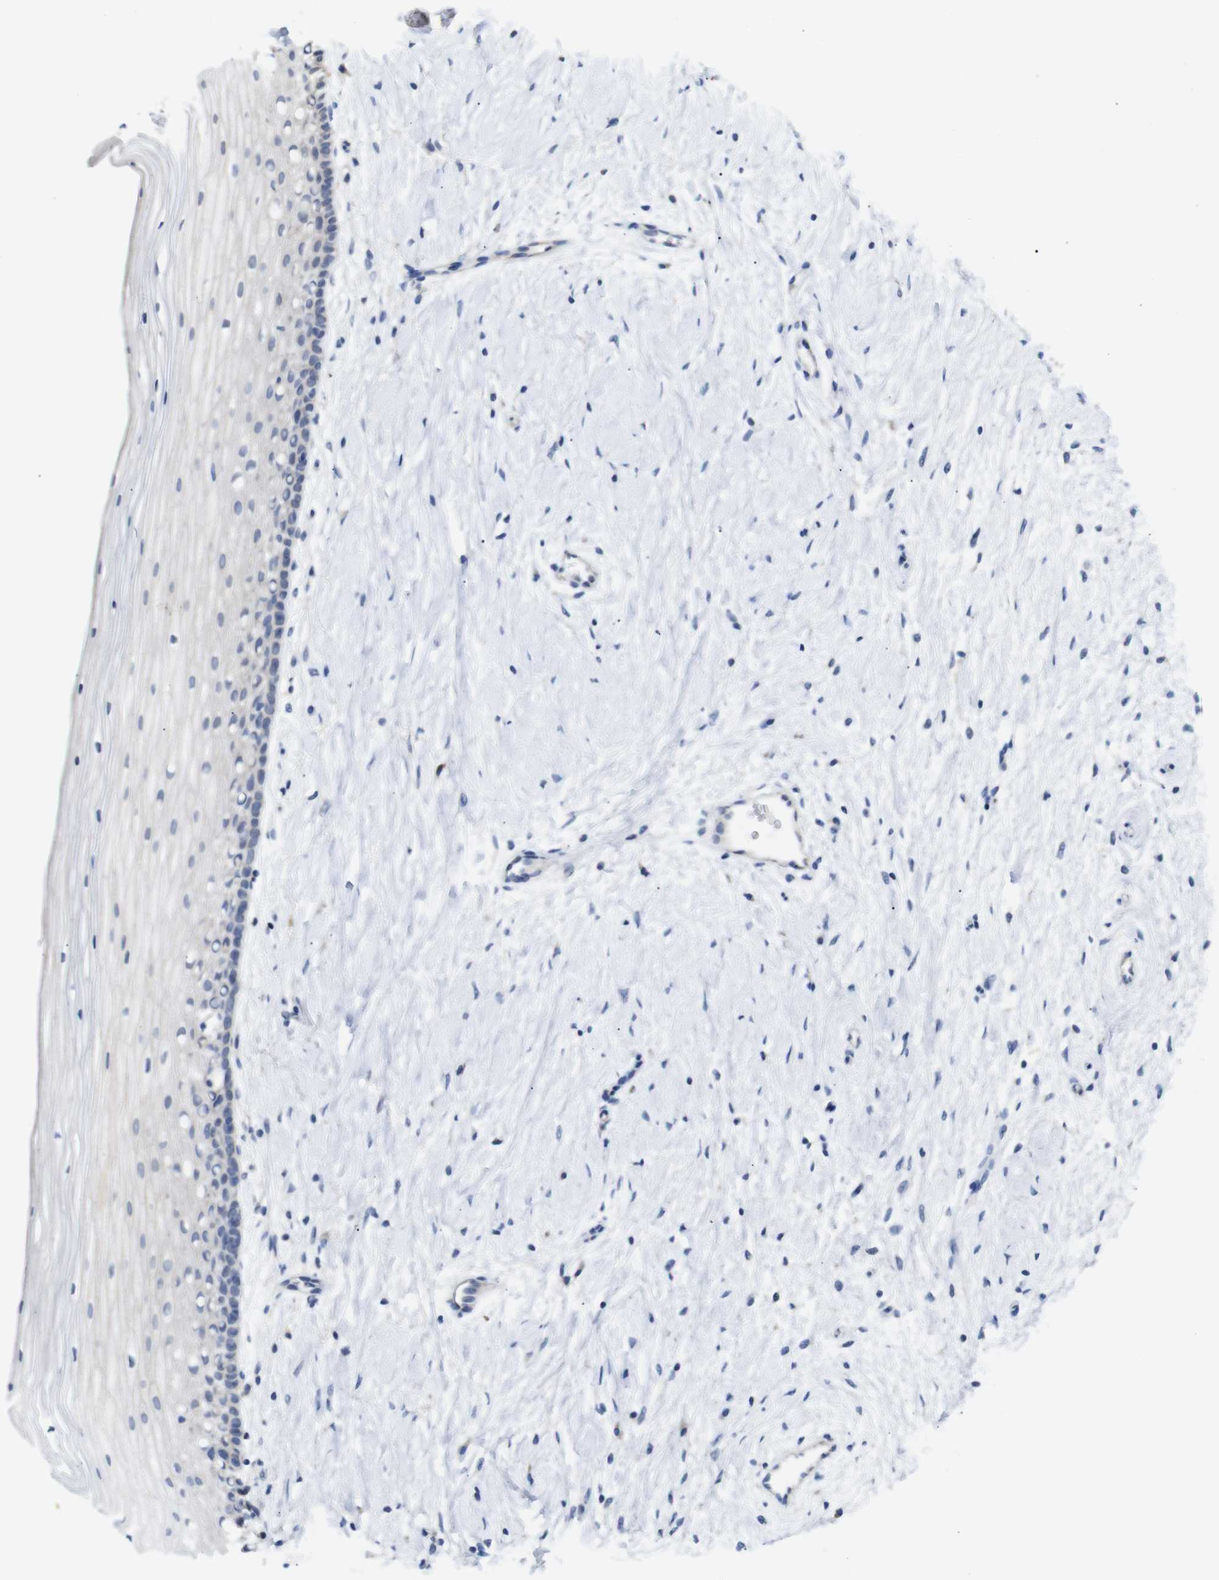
{"staining": {"intensity": "moderate", "quantity": "25%-75%", "location": "cytoplasmic/membranous"}, "tissue": "cervix", "cell_type": "Glandular cells", "image_type": "normal", "snomed": [{"axis": "morphology", "description": "Normal tissue, NOS"}, {"axis": "topography", "description": "Cervix"}], "caption": "Protein expression by immunohistochemistry demonstrates moderate cytoplasmic/membranous positivity in approximately 25%-75% of glandular cells in unremarkable cervix. The staining is performed using DAB (3,3'-diaminobenzidine) brown chromogen to label protein expression. The nuclei are counter-stained blue using hematoxylin.", "gene": "ALOX15", "patient": {"sex": "female", "age": 39}}